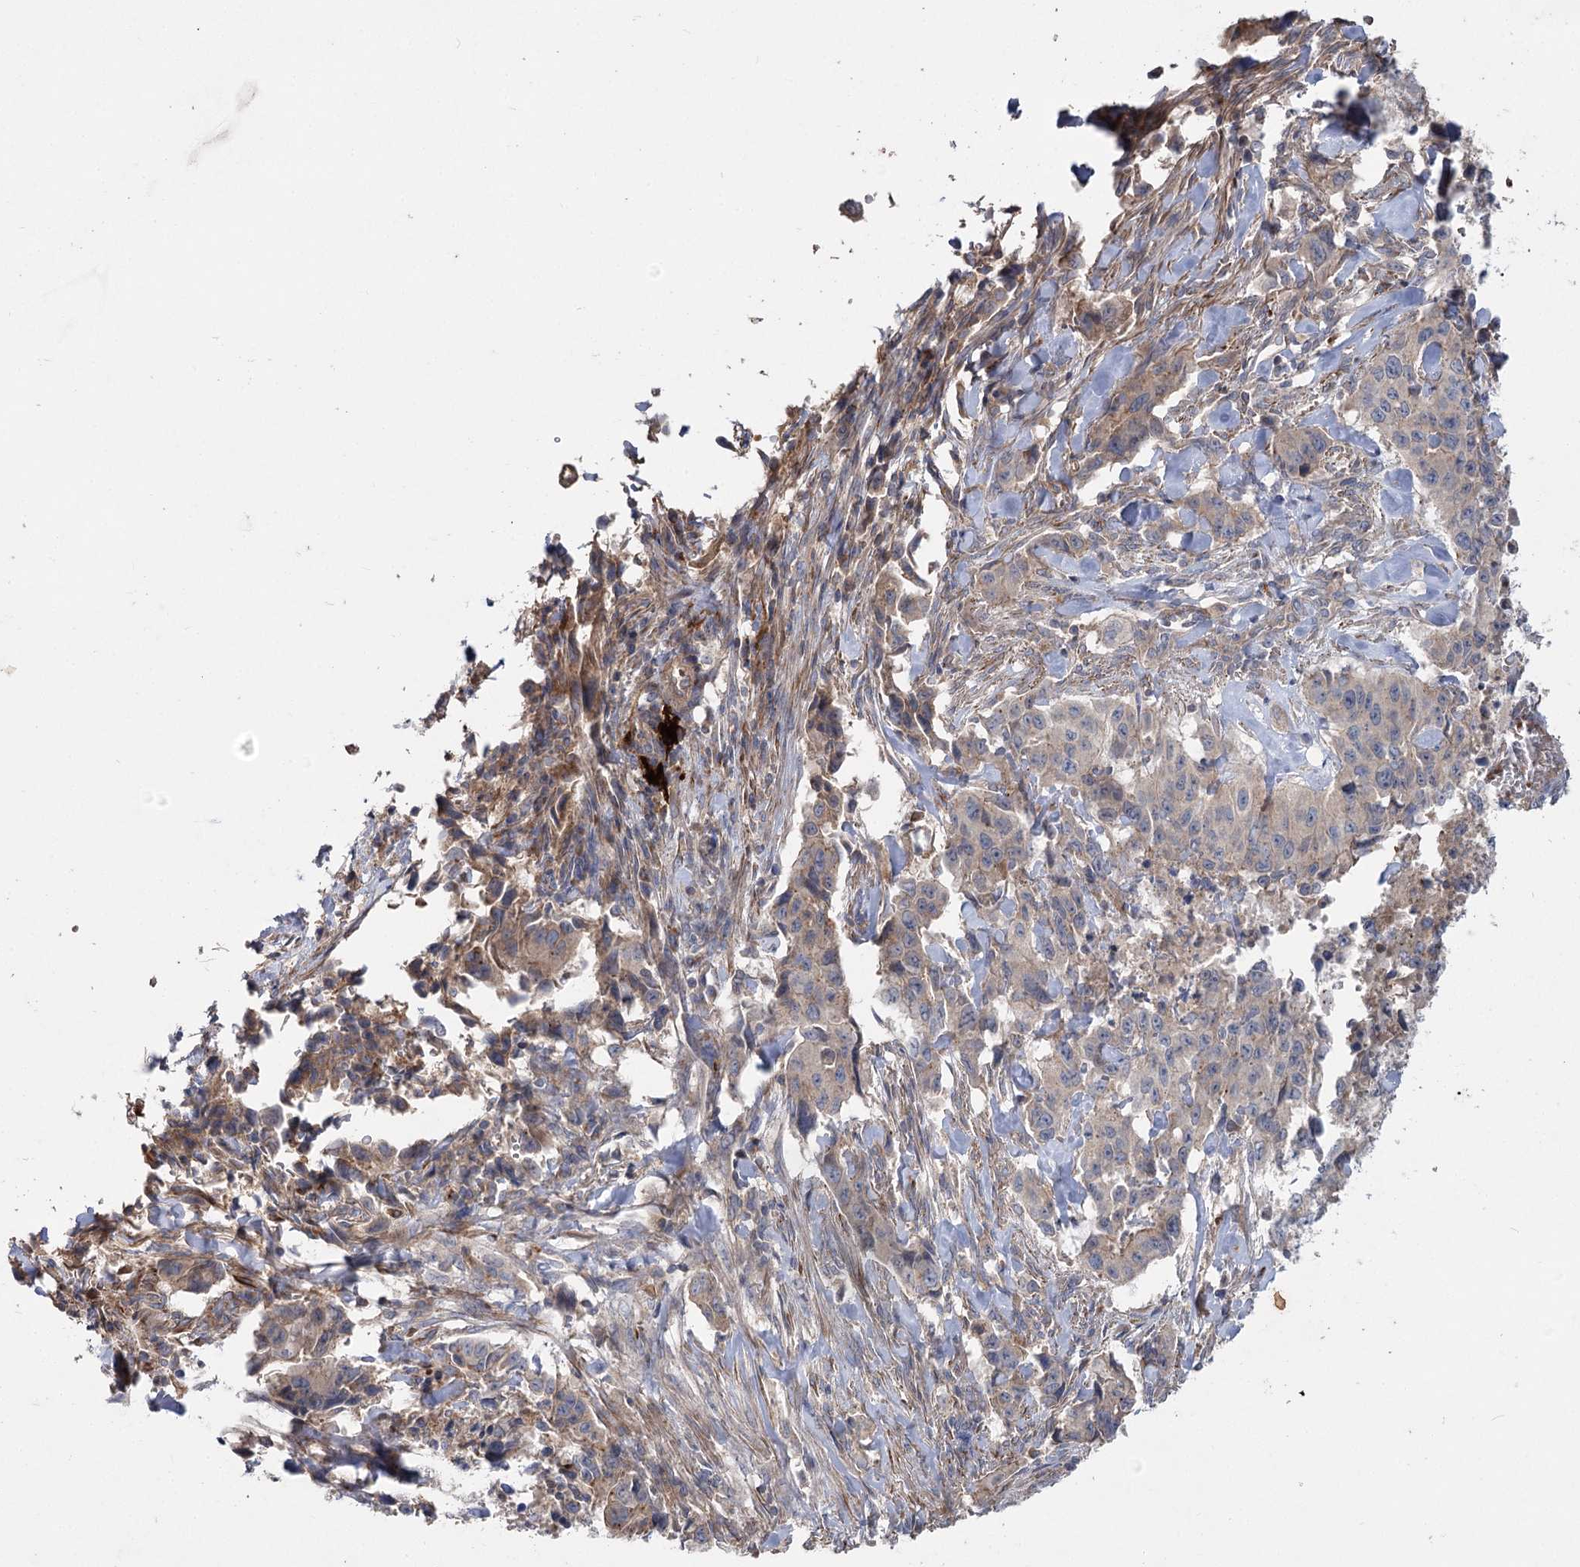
{"staining": {"intensity": "weak", "quantity": "25%-75%", "location": "cytoplasmic/membranous"}, "tissue": "lung cancer", "cell_type": "Tumor cells", "image_type": "cancer", "snomed": [{"axis": "morphology", "description": "Adenocarcinoma, NOS"}, {"axis": "topography", "description": "Lung"}], "caption": "Protein expression analysis of human lung cancer reveals weak cytoplasmic/membranous positivity in about 25%-75% of tumor cells. Nuclei are stained in blue.", "gene": "KIAA0825", "patient": {"sex": "female", "age": 51}}